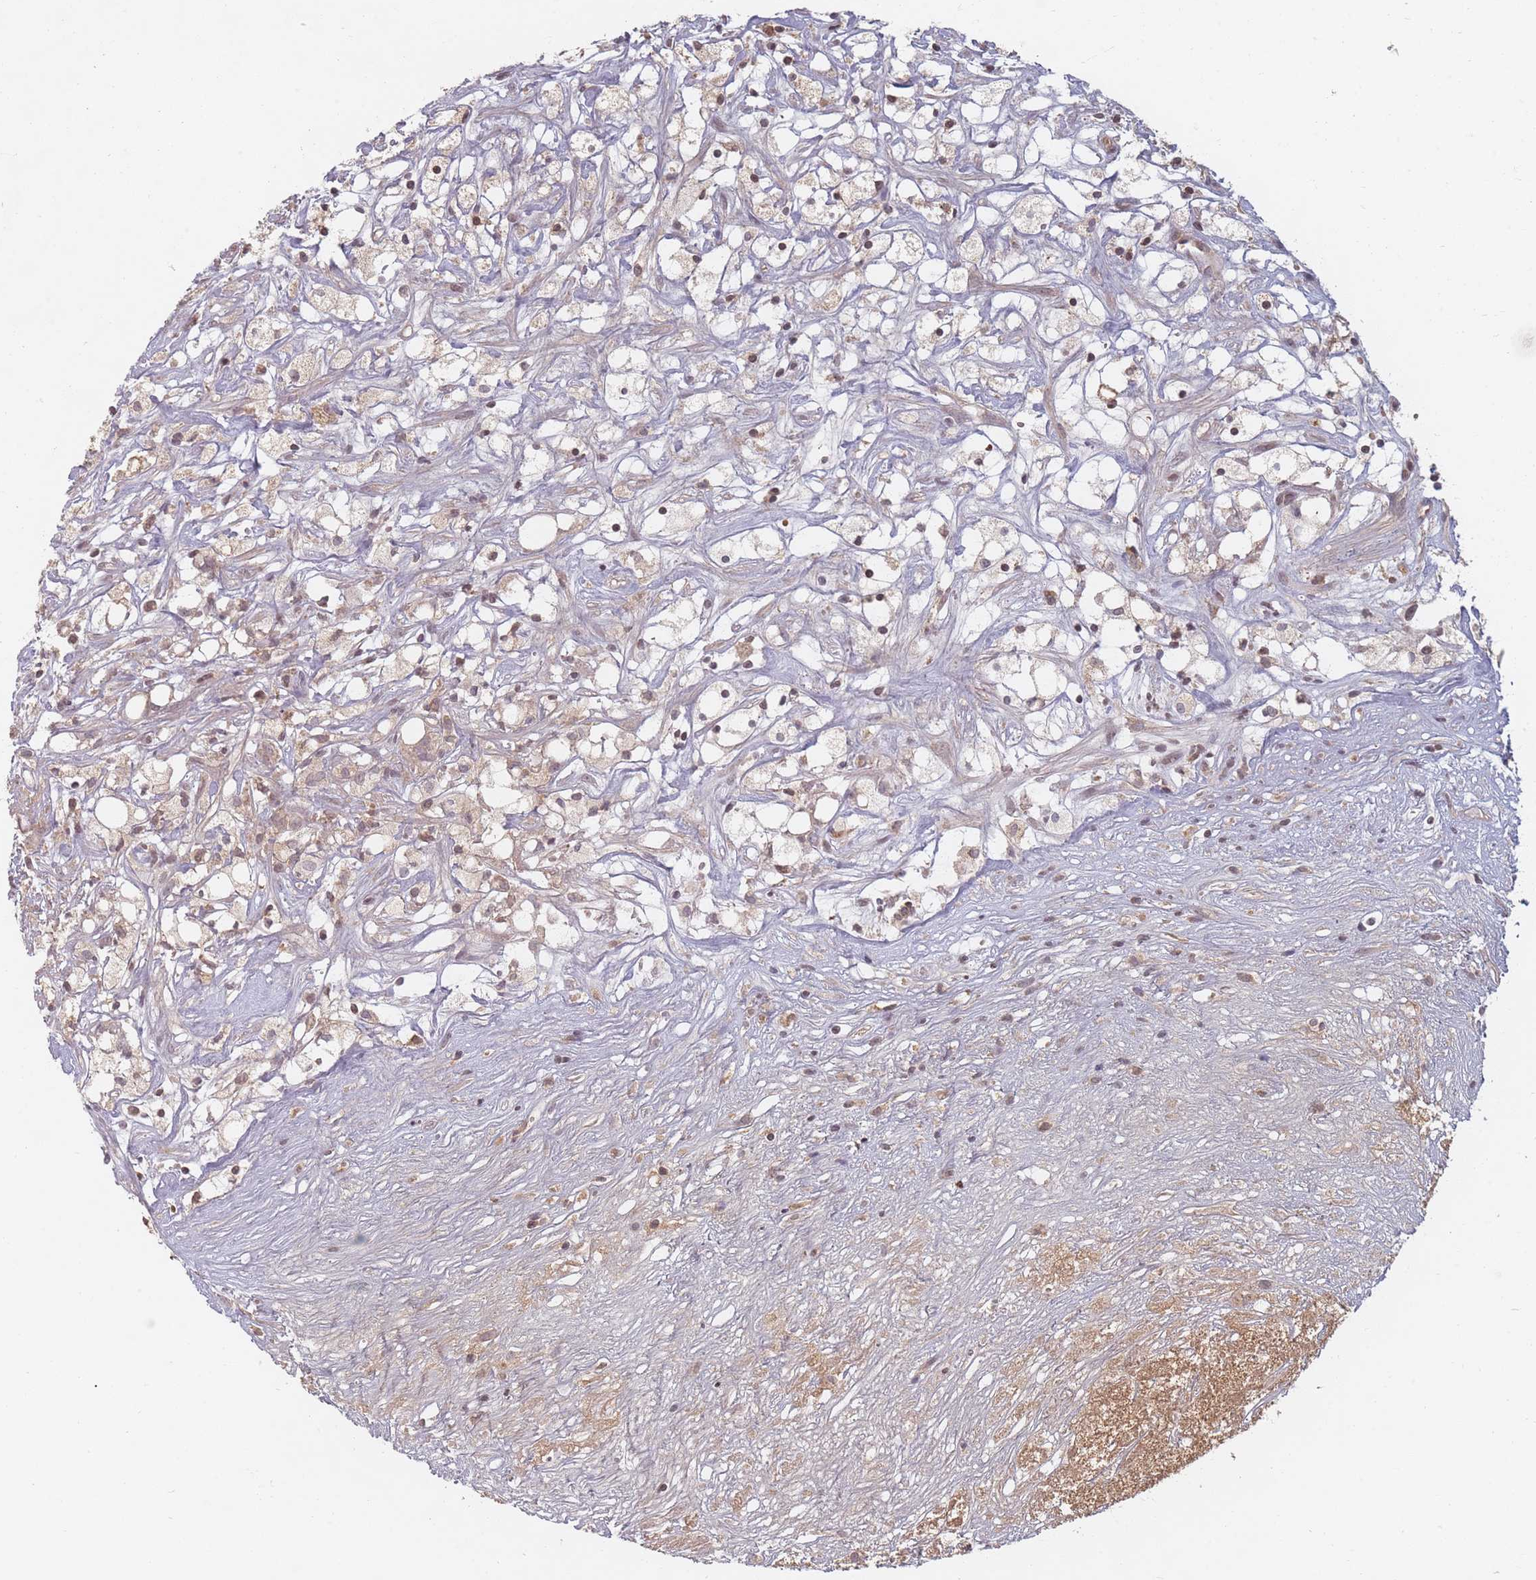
{"staining": {"intensity": "weak", "quantity": "<25%", "location": "cytoplasmic/membranous"}, "tissue": "renal cancer", "cell_type": "Tumor cells", "image_type": "cancer", "snomed": [{"axis": "morphology", "description": "Adenocarcinoma, NOS"}, {"axis": "topography", "description": "Kidney"}], "caption": "A histopathology image of human adenocarcinoma (renal) is negative for staining in tumor cells.", "gene": "OR2M4", "patient": {"sex": "male", "age": 59}}